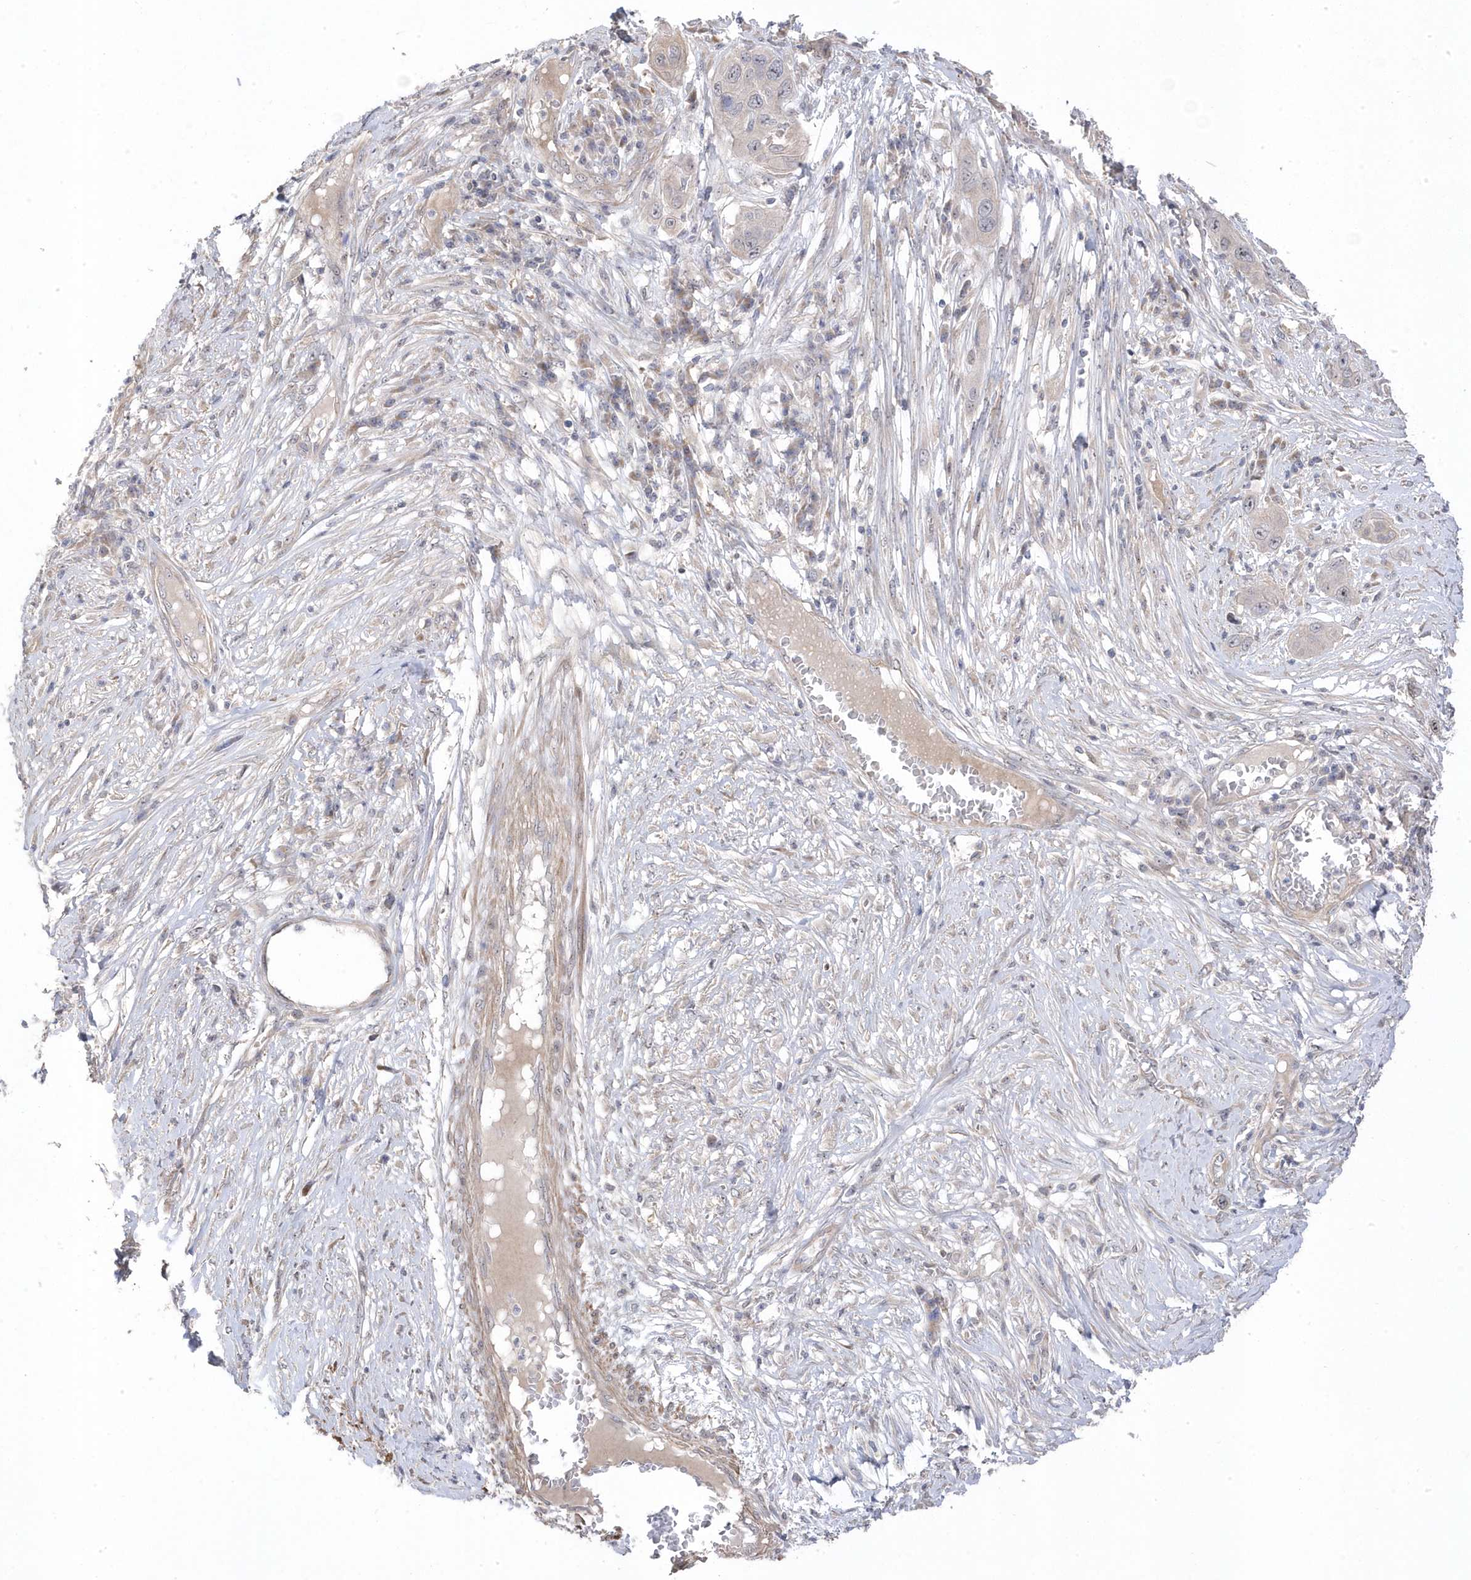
{"staining": {"intensity": "weak", "quantity": "<25%", "location": "cytoplasmic/membranous"}, "tissue": "skin cancer", "cell_type": "Tumor cells", "image_type": "cancer", "snomed": [{"axis": "morphology", "description": "Squamous cell carcinoma, NOS"}, {"axis": "topography", "description": "Skin"}], "caption": "Photomicrograph shows no significant protein expression in tumor cells of skin cancer (squamous cell carcinoma).", "gene": "GTPBP6", "patient": {"sex": "male", "age": 55}}